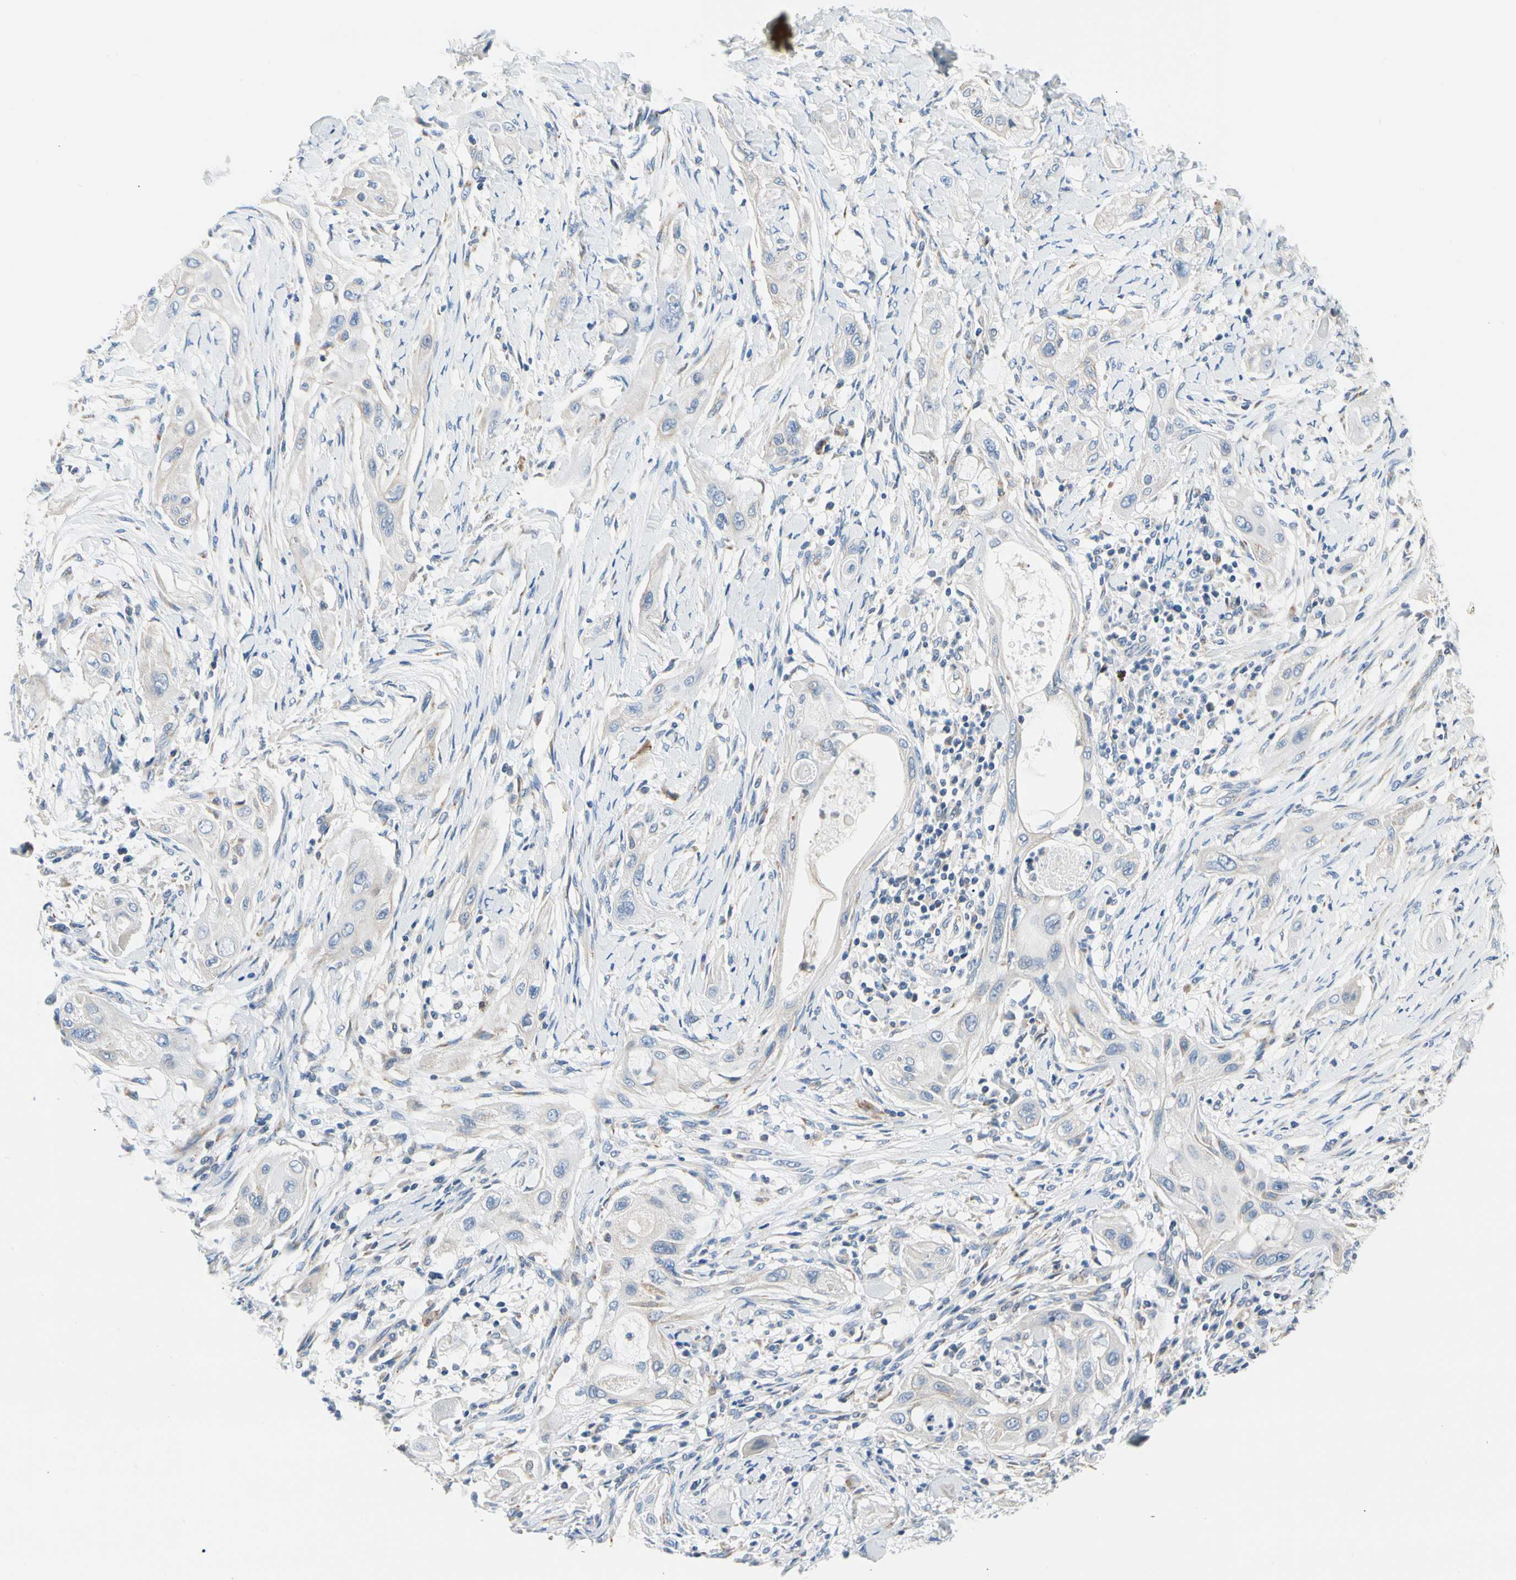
{"staining": {"intensity": "negative", "quantity": "none", "location": "none"}, "tissue": "lung cancer", "cell_type": "Tumor cells", "image_type": "cancer", "snomed": [{"axis": "morphology", "description": "Squamous cell carcinoma, NOS"}, {"axis": "topography", "description": "Lung"}], "caption": "Immunohistochemistry (IHC) histopathology image of squamous cell carcinoma (lung) stained for a protein (brown), which displays no expression in tumor cells.", "gene": "STXBP1", "patient": {"sex": "female", "age": 47}}